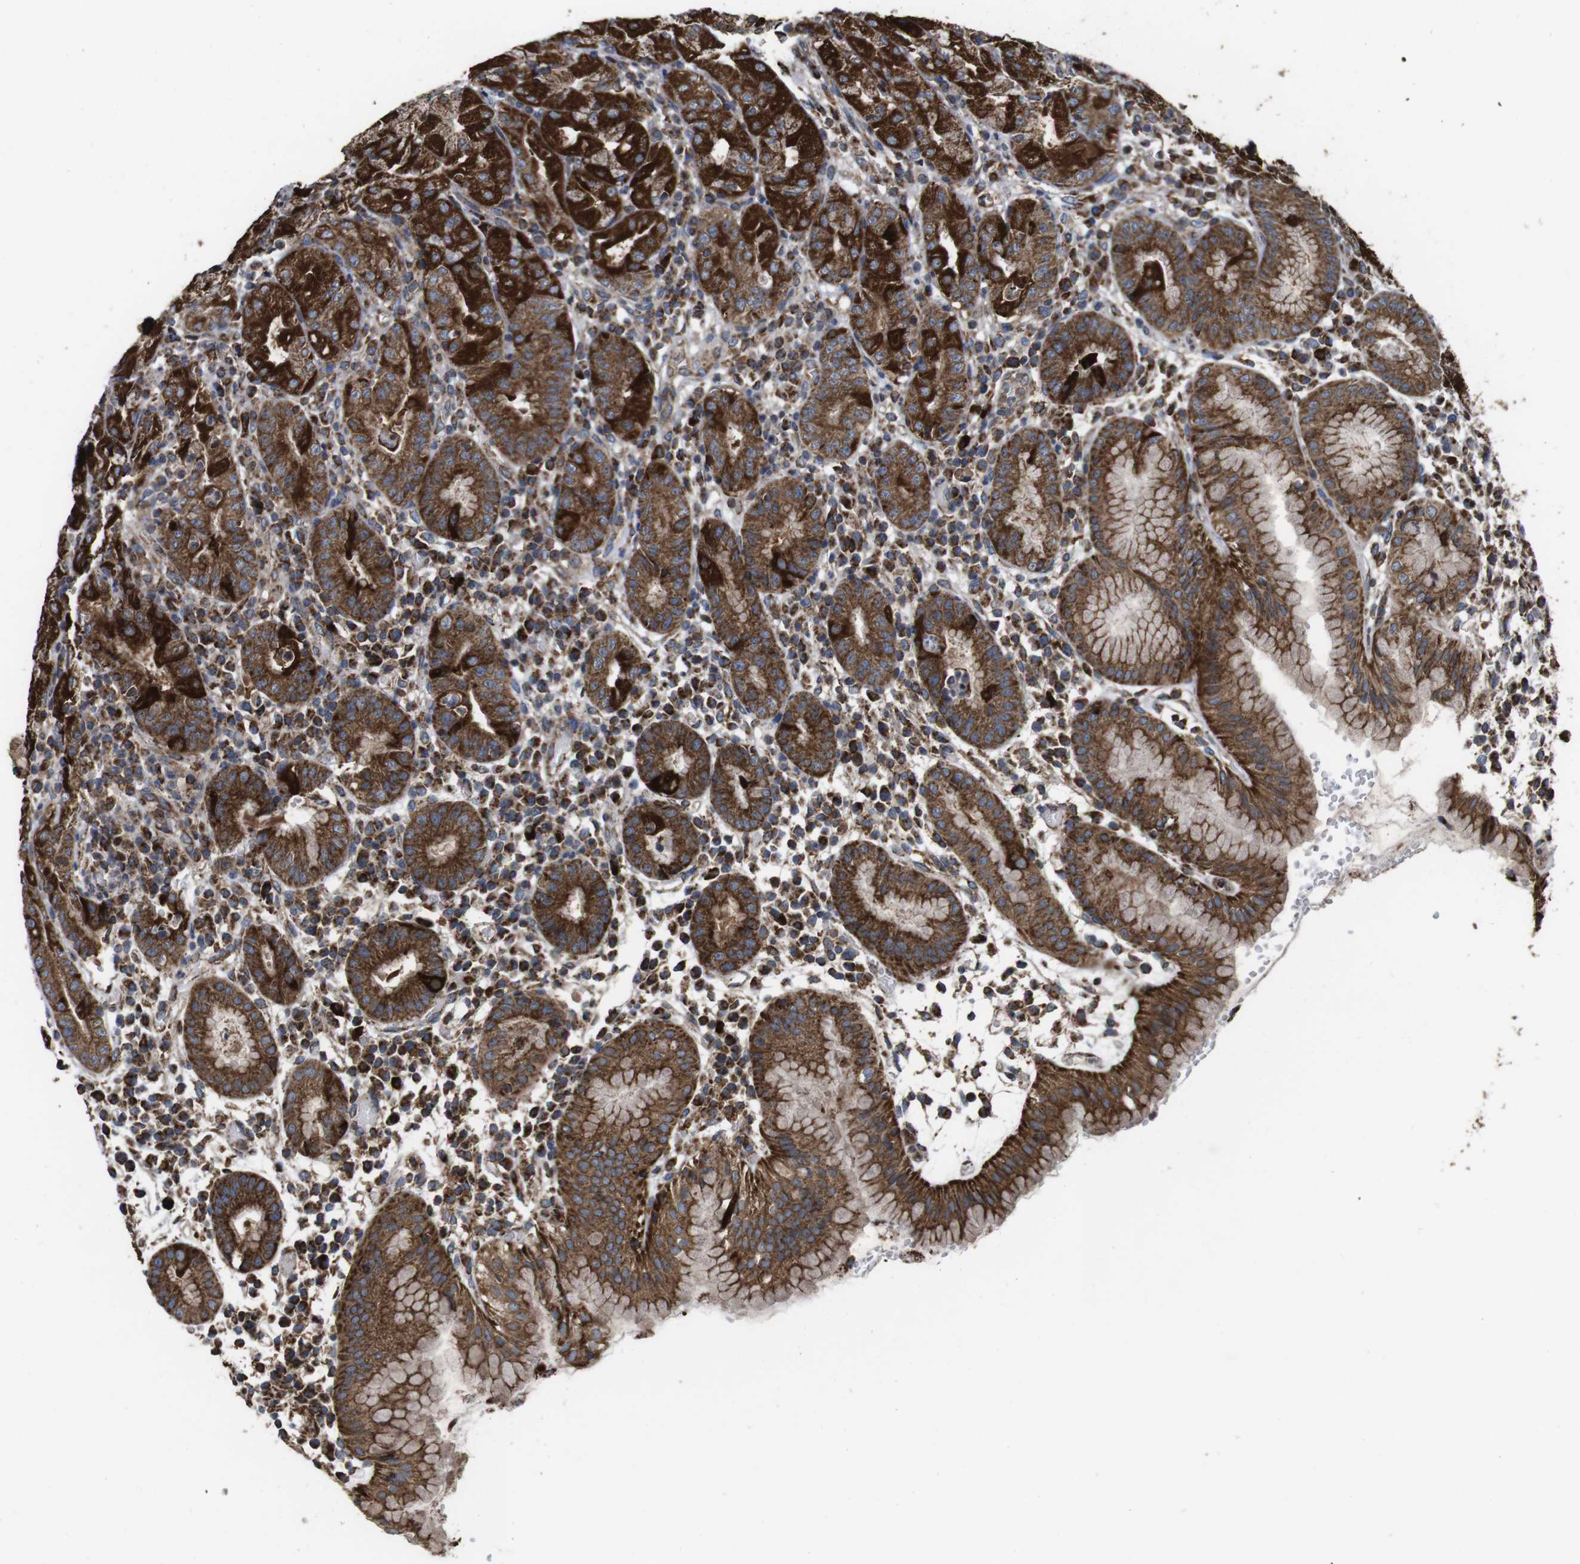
{"staining": {"intensity": "strong", "quantity": "25%-75%", "location": "cytoplasmic/membranous"}, "tissue": "stomach", "cell_type": "Glandular cells", "image_type": "normal", "snomed": [{"axis": "morphology", "description": "Normal tissue, NOS"}, {"axis": "topography", "description": "Stomach"}, {"axis": "topography", "description": "Stomach, lower"}], "caption": "A high-resolution histopathology image shows immunohistochemistry (IHC) staining of unremarkable stomach, which exhibits strong cytoplasmic/membranous staining in about 25%-75% of glandular cells.", "gene": "HK1", "patient": {"sex": "female", "age": 75}}